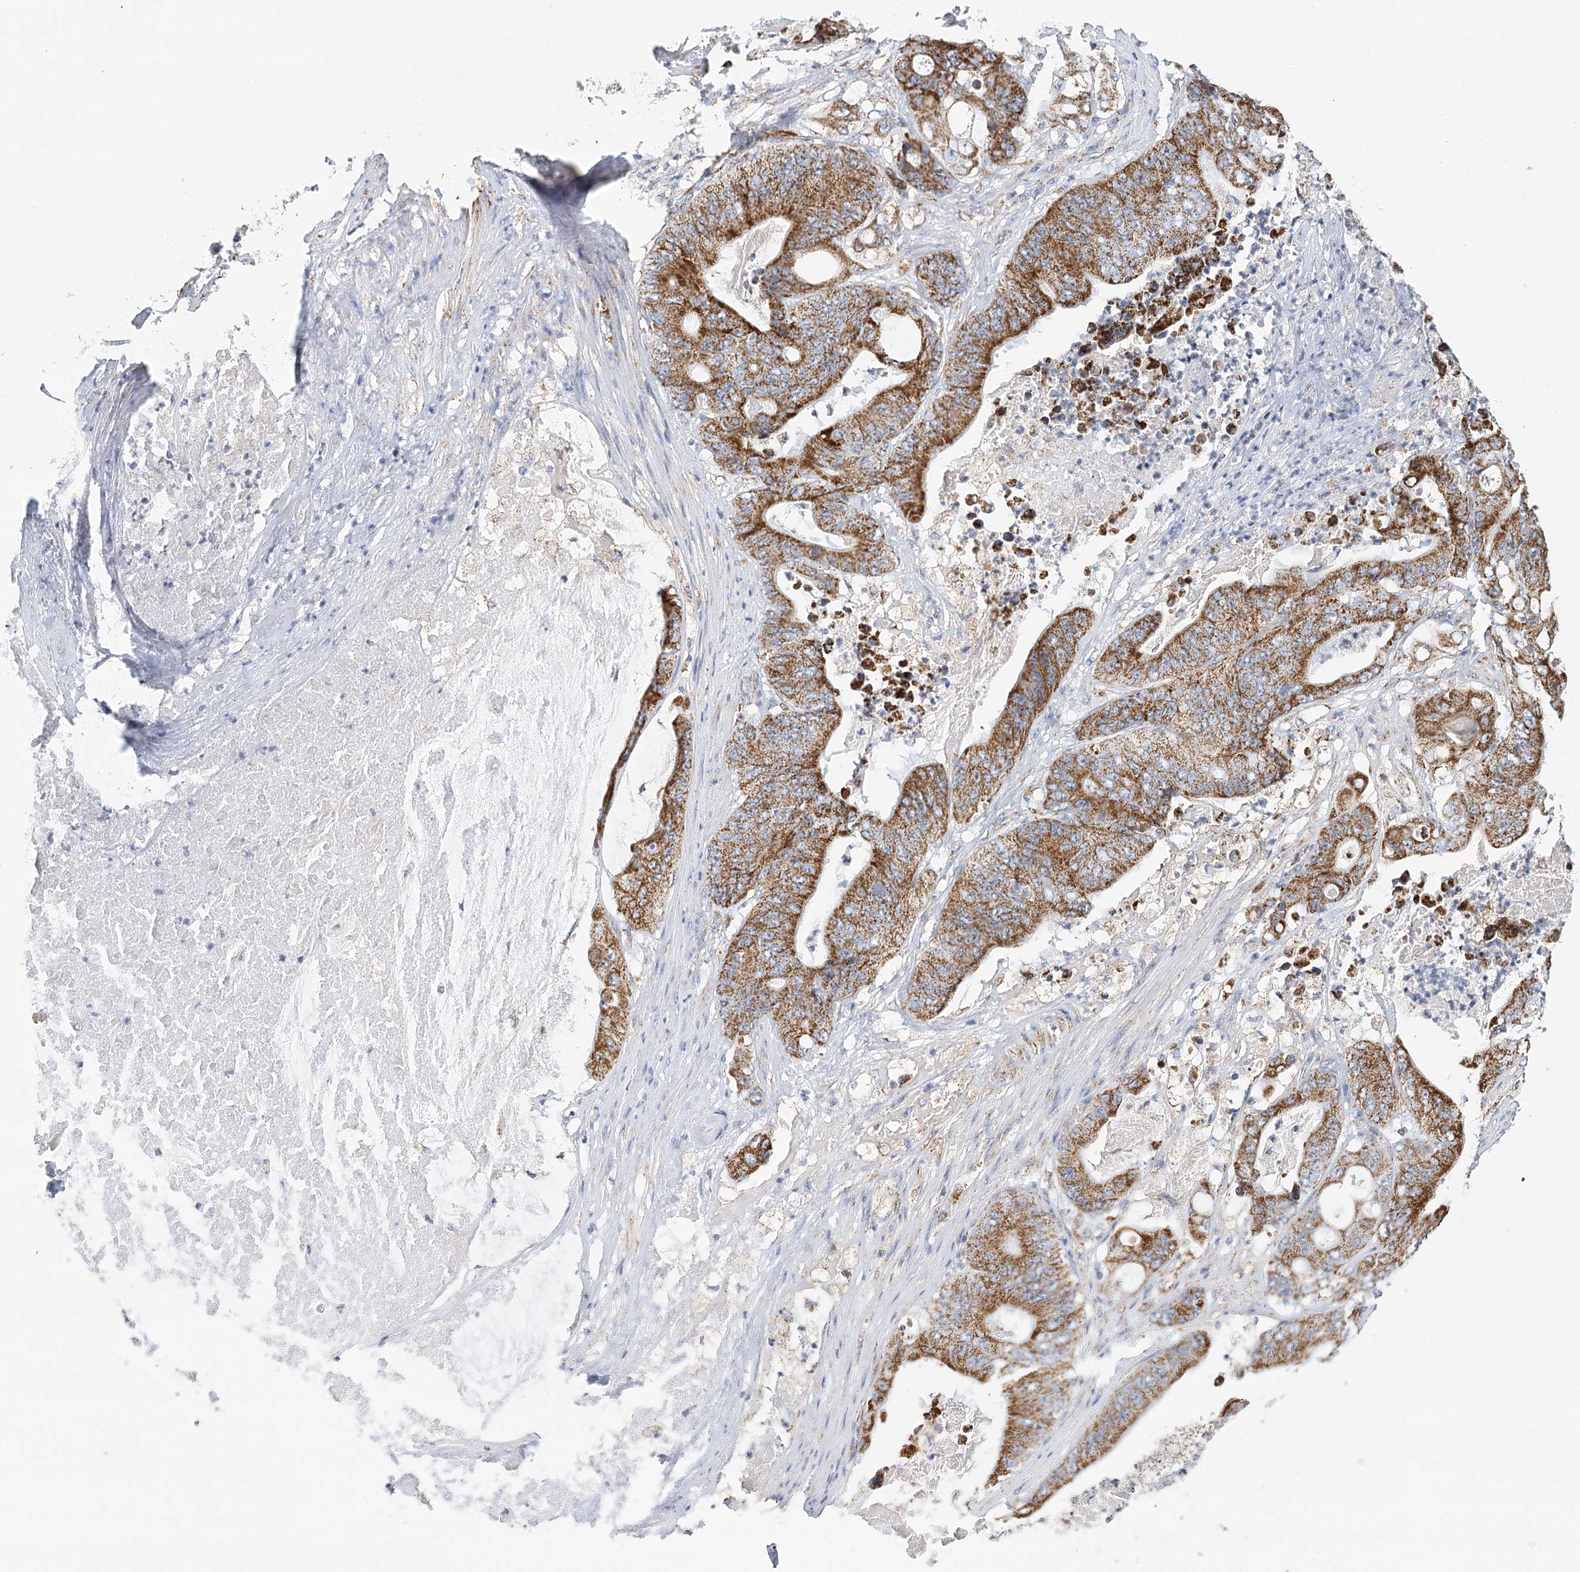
{"staining": {"intensity": "strong", "quantity": ">75%", "location": "cytoplasmic/membranous"}, "tissue": "stomach cancer", "cell_type": "Tumor cells", "image_type": "cancer", "snomed": [{"axis": "morphology", "description": "Adenocarcinoma, NOS"}, {"axis": "topography", "description": "Stomach"}], "caption": "A brown stain labels strong cytoplasmic/membranous positivity of a protein in stomach cancer tumor cells.", "gene": "LSS", "patient": {"sex": "female", "age": 73}}